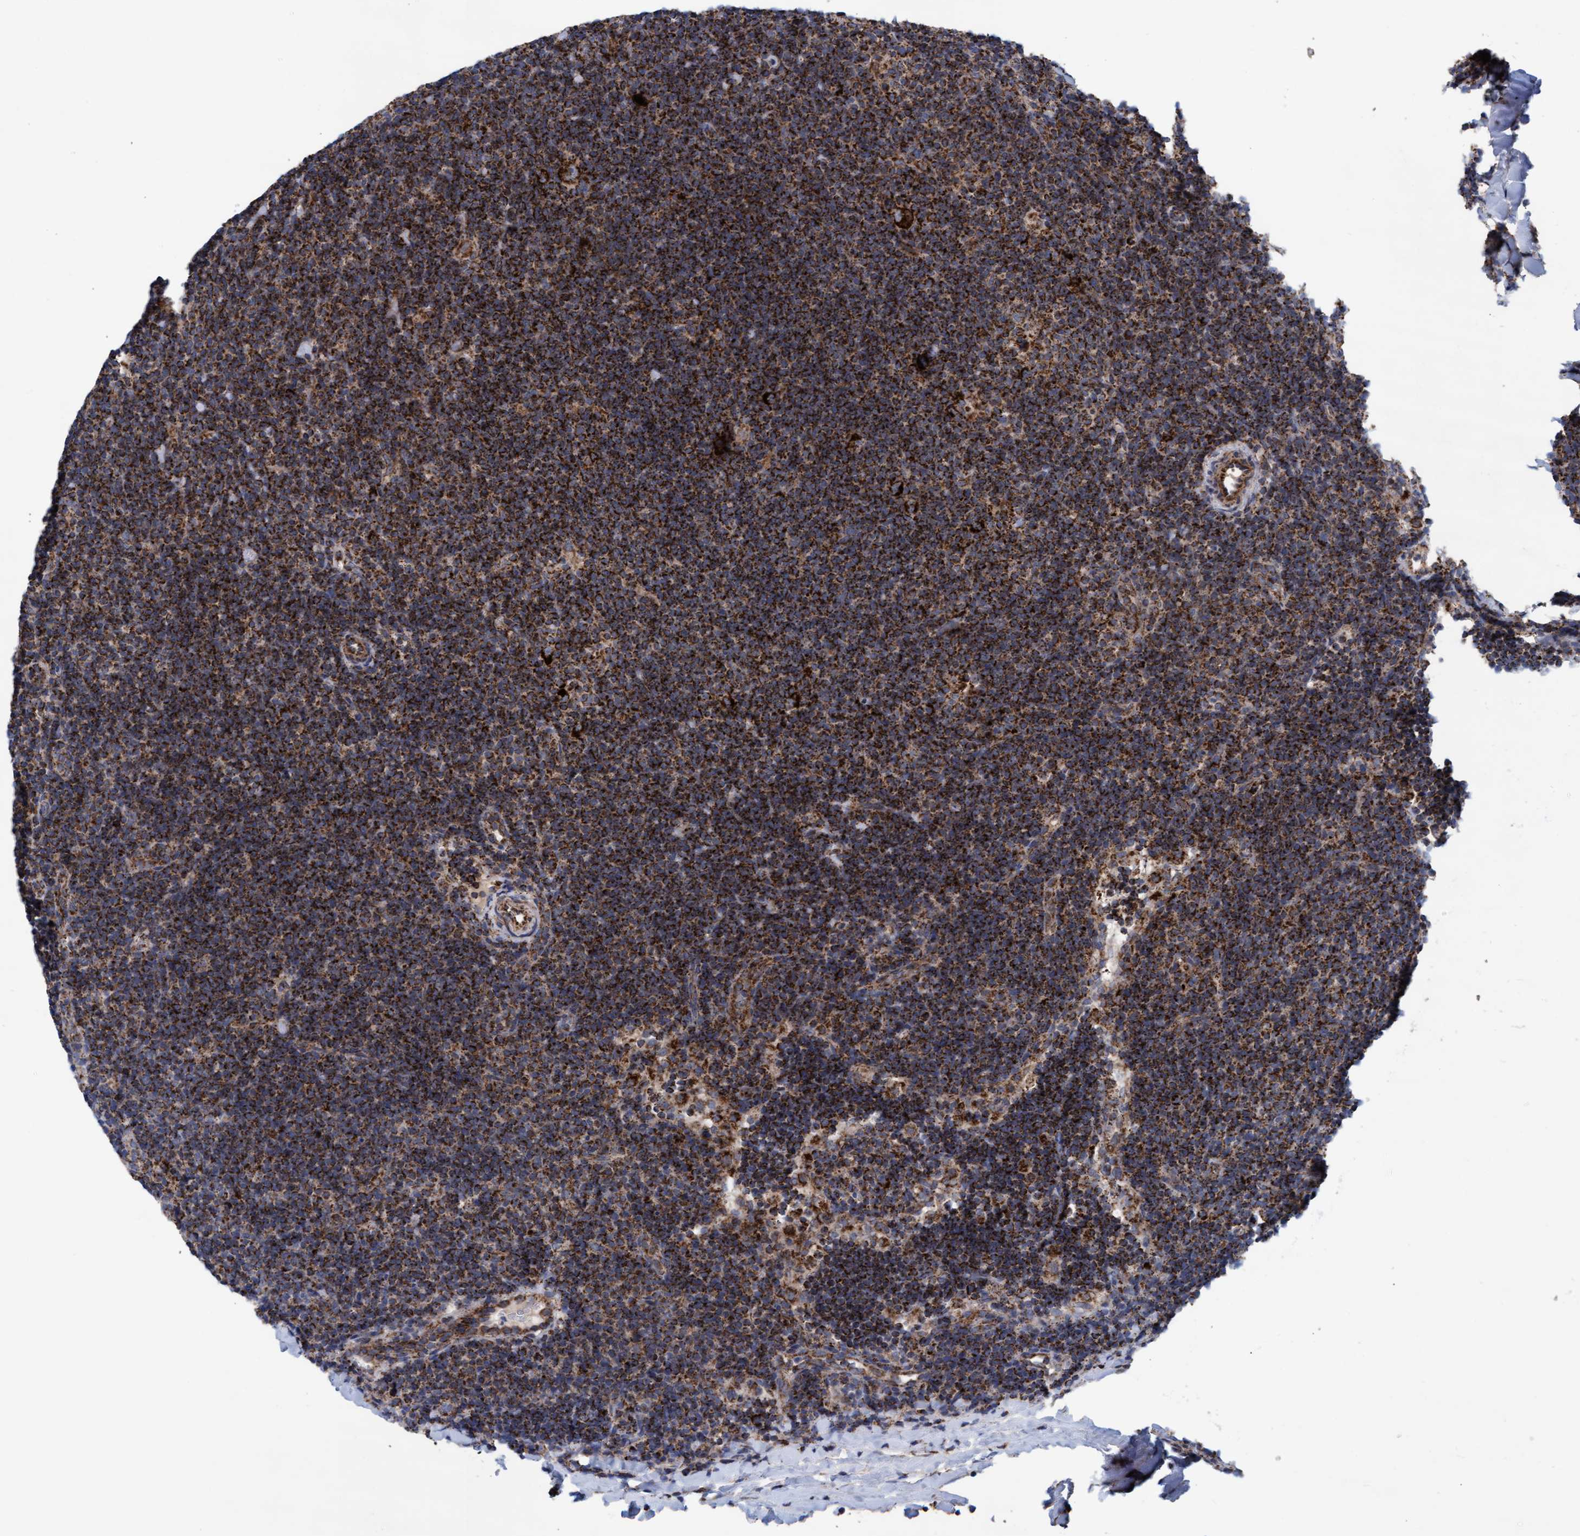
{"staining": {"intensity": "strong", "quantity": ">75%", "location": "cytoplasmic/membranous"}, "tissue": "lymphoma", "cell_type": "Tumor cells", "image_type": "cancer", "snomed": [{"axis": "morphology", "description": "Hodgkin's disease, NOS"}, {"axis": "topography", "description": "Lymph node"}], "caption": "High-magnification brightfield microscopy of Hodgkin's disease stained with DAB (3,3'-diaminobenzidine) (brown) and counterstained with hematoxylin (blue). tumor cells exhibit strong cytoplasmic/membranous expression is identified in approximately>75% of cells.", "gene": "MRPL38", "patient": {"sex": "female", "age": 57}}